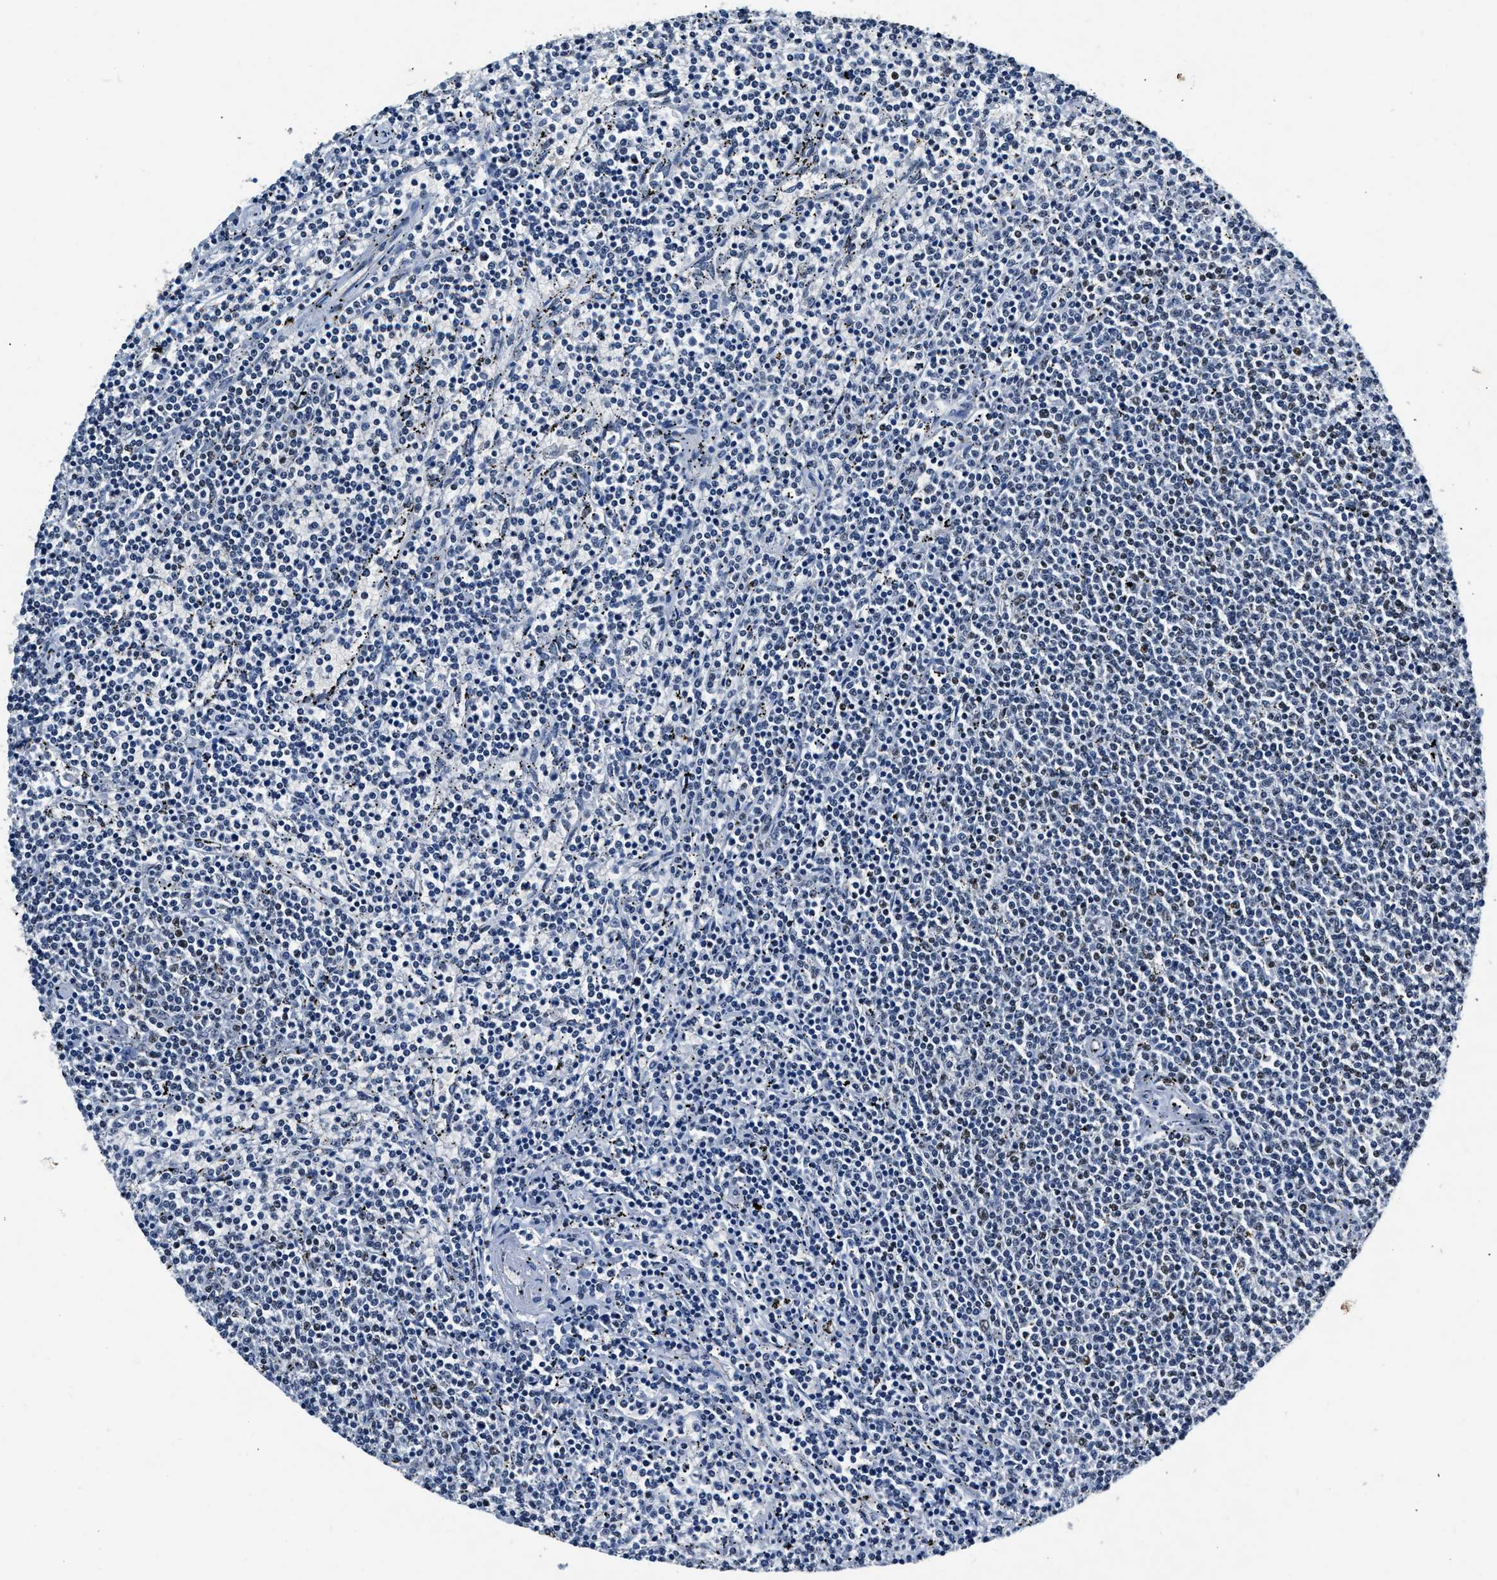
{"staining": {"intensity": "negative", "quantity": "none", "location": "none"}, "tissue": "lymphoma", "cell_type": "Tumor cells", "image_type": "cancer", "snomed": [{"axis": "morphology", "description": "Malignant lymphoma, non-Hodgkin's type, Low grade"}, {"axis": "topography", "description": "Spleen"}], "caption": "An image of lymphoma stained for a protein demonstrates no brown staining in tumor cells. (IHC, brightfield microscopy, high magnification).", "gene": "CCNE1", "patient": {"sex": "female", "age": 50}}